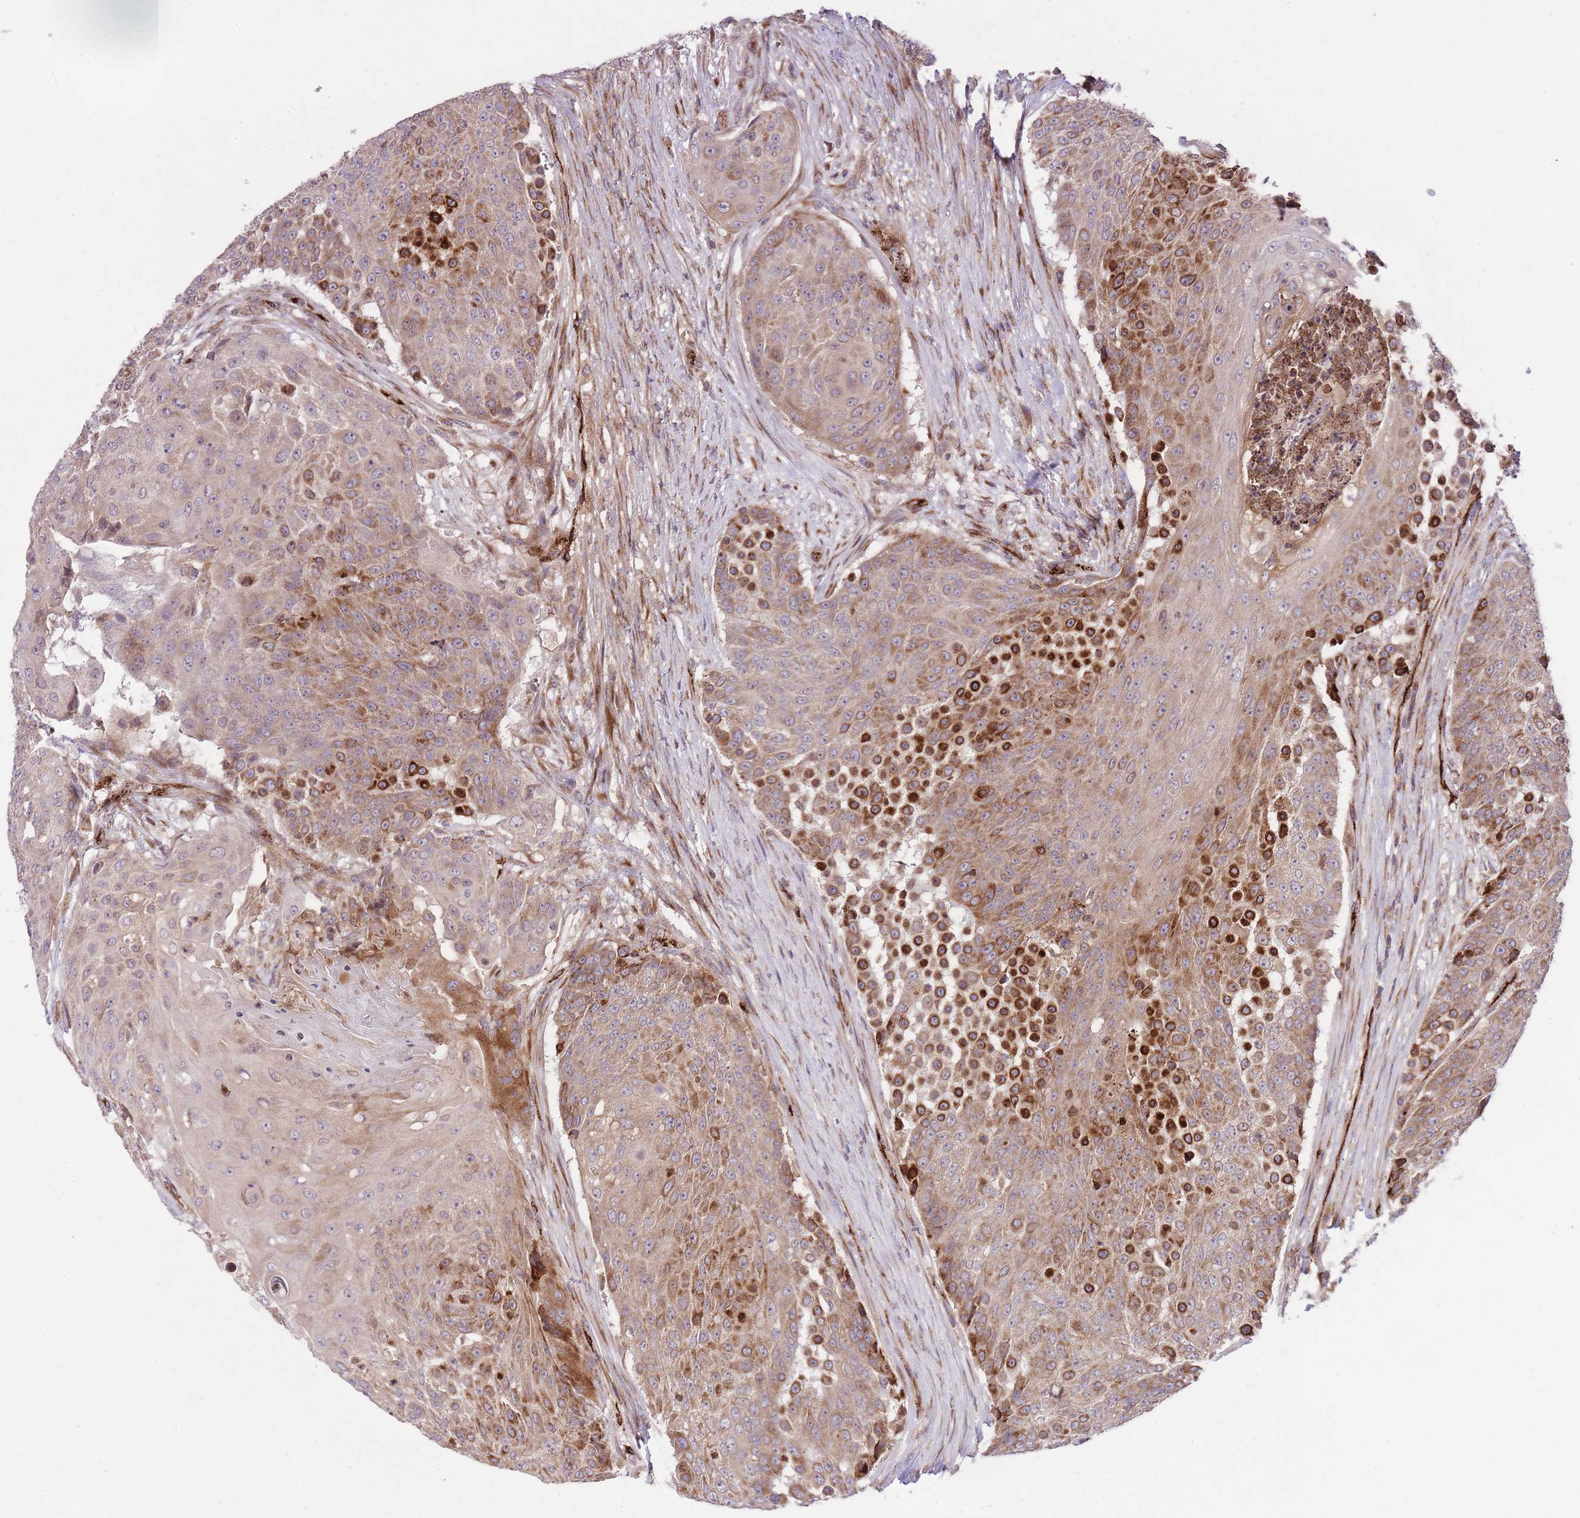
{"staining": {"intensity": "moderate", "quantity": "25%-75%", "location": "cytoplasmic/membranous"}, "tissue": "urothelial cancer", "cell_type": "Tumor cells", "image_type": "cancer", "snomed": [{"axis": "morphology", "description": "Urothelial carcinoma, High grade"}, {"axis": "topography", "description": "Urinary bladder"}], "caption": "A medium amount of moderate cytoplasmic/membranous positivity is seen in about 25%-75% of tumor cells in urothelial cancer tissue. (Brightfield microscopy of DAB IHC at high magnification).", "gene": "CISH", "patient": {"sex": "female", "age": 63}}